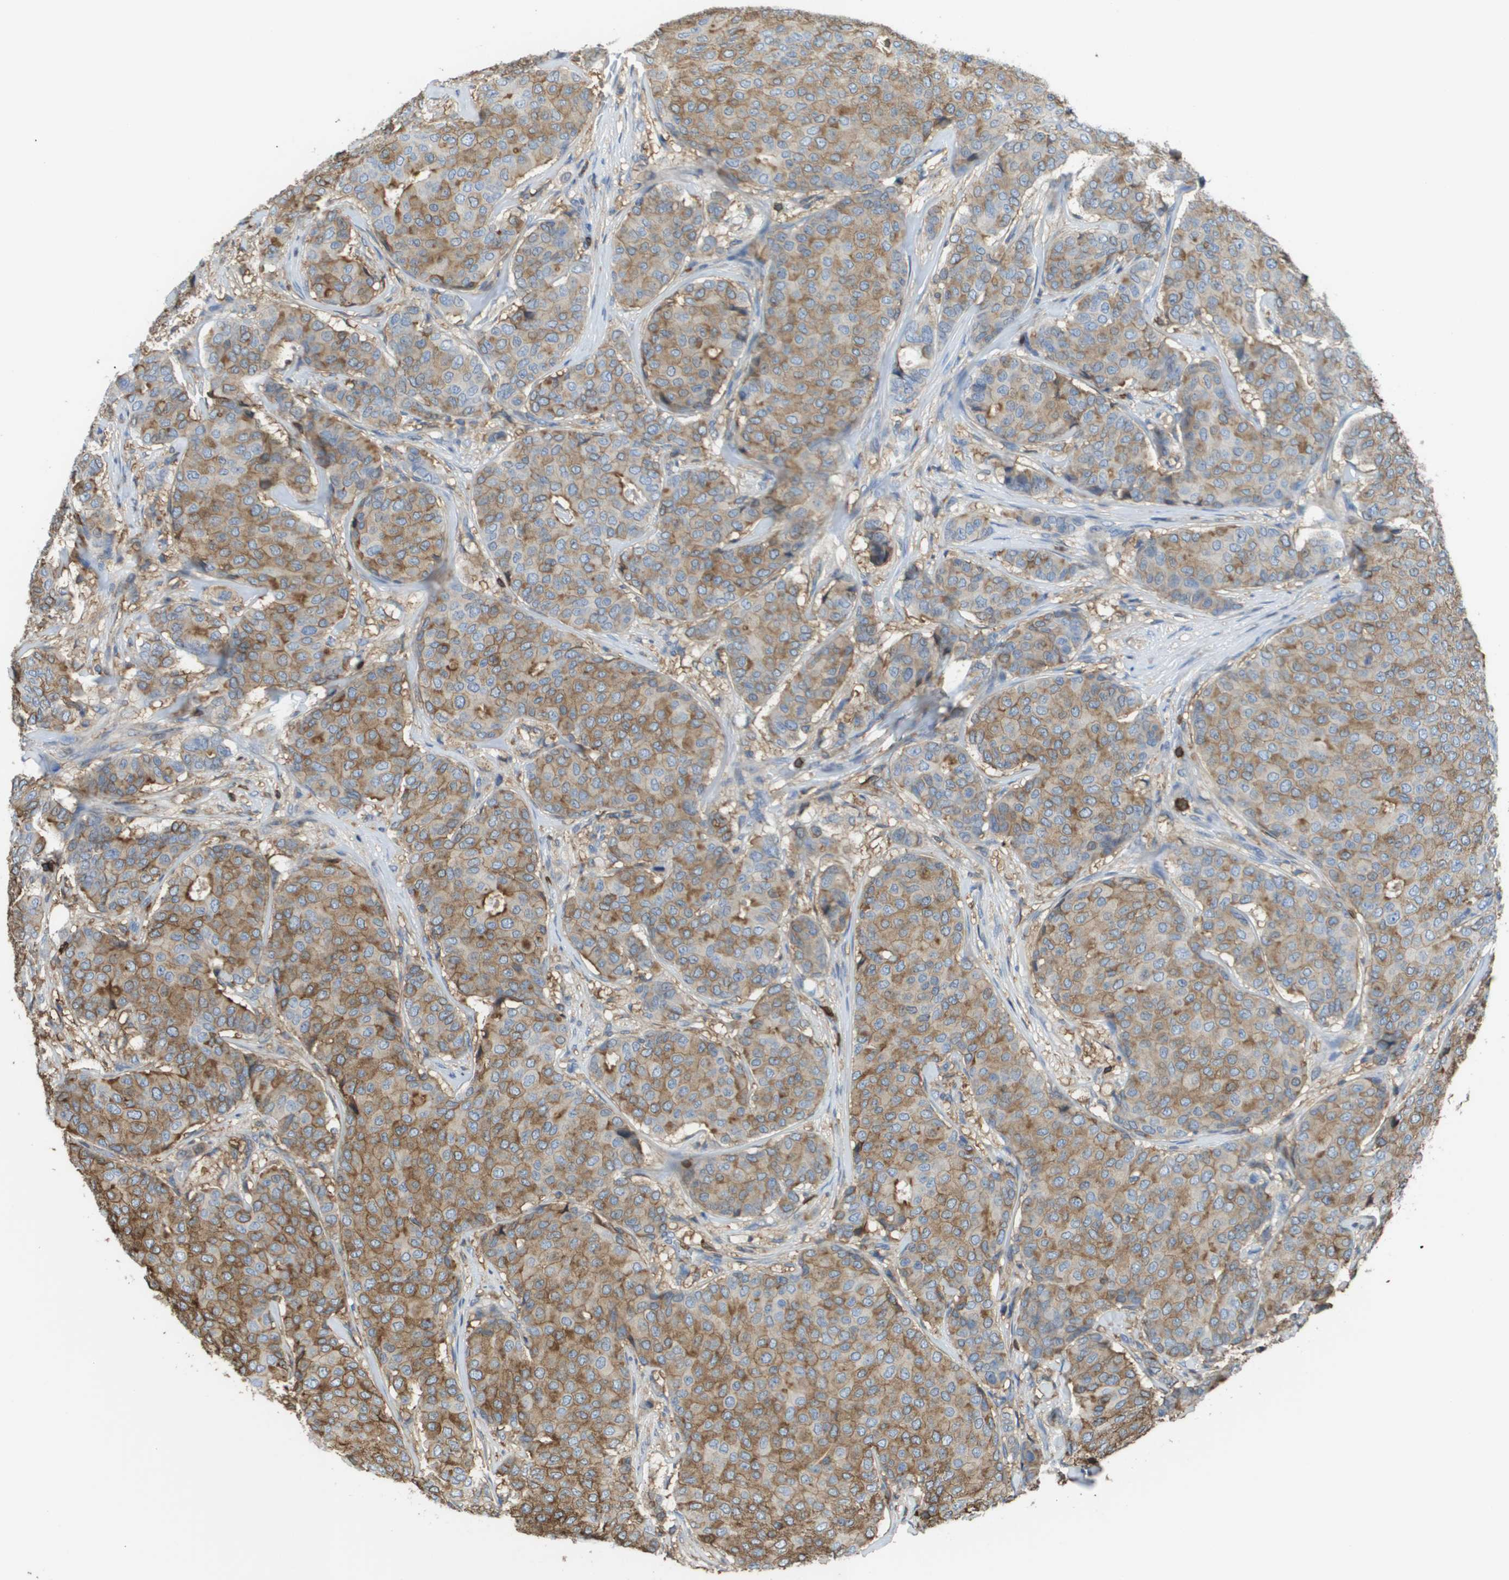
{"staining": {"intensity": "moderate", "quantity": ">75%", "location": "cytoplasmic/membranous"}, "tissue": "breast cancer", "cell_type": "Tumor cells", "image_type": "cancer", "snomed": [{"axis": "morphology", "description": "Duct carcinoma"}, {"axis": "topography", "description": "Breast"}], "caption": "This photomicrograph demonstrates breast invasive ductal carcinoma stained with immunohistochemistry (IHC) to label a protein in brown. The cytoplasmic/membranous of tumor cells show moderate positivity for the protein. Nuclei are counter-stained blue.", "gene": "PASK", "patient": {"sex": "female", "age": 75}}